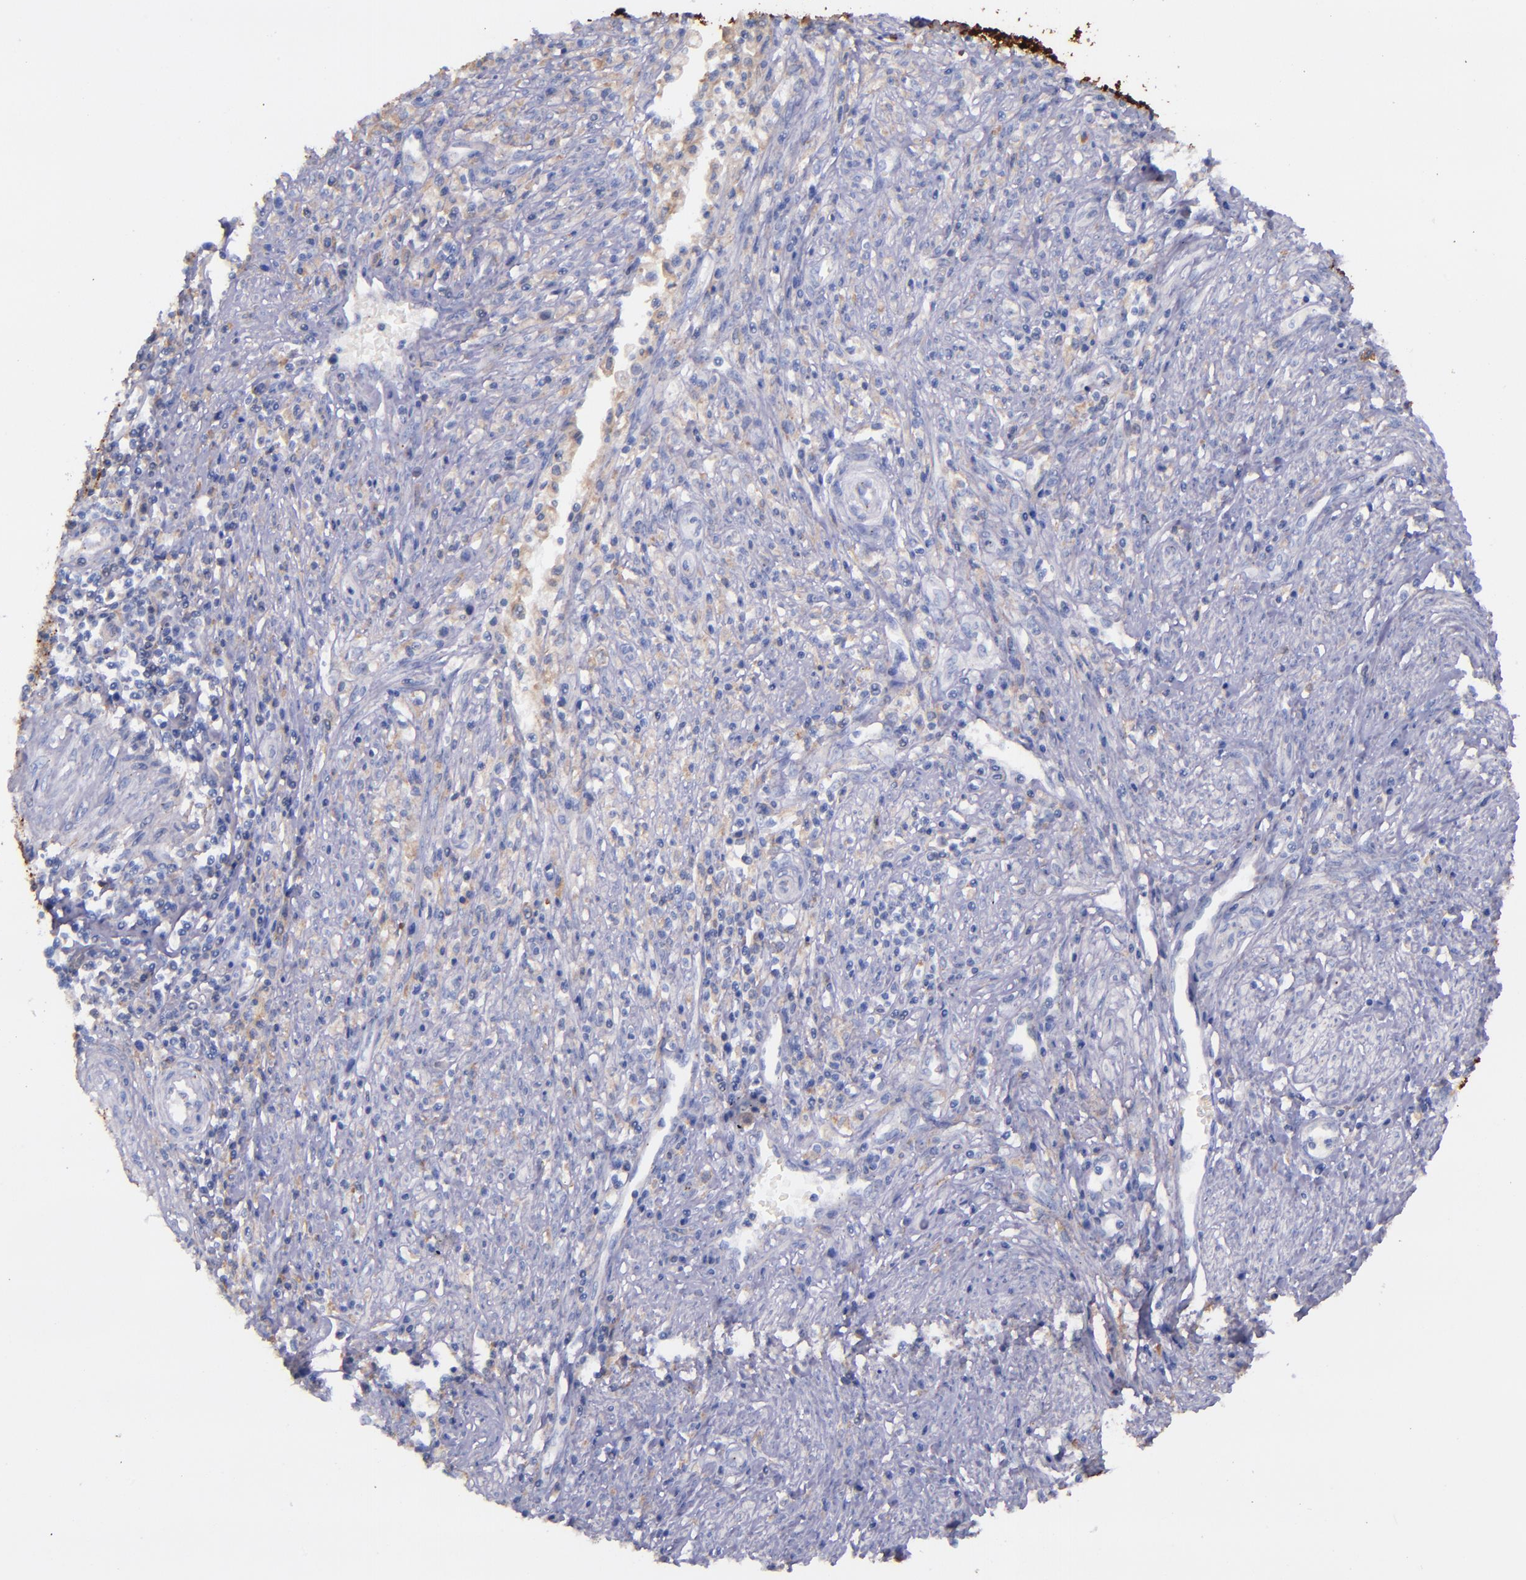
{"staining": {"intensity": "negative", "quantity": "none", "location": "none"}, "tissue": "cervical cancer", "cell_type": "Tumor cells", "image_type": "cancer", "snomed": [{"axis": "morphology", "description": "Adenocarcinoma, NOS"}, {"axis": "topography", "description": "Cervix"}], "caption": "Cervical cancer stained for a protein using immunohistochemistry (IHC) reveals no expression tumor cells.", "gene": "IVL", "patient": {"sex": "female", "age": 36}}